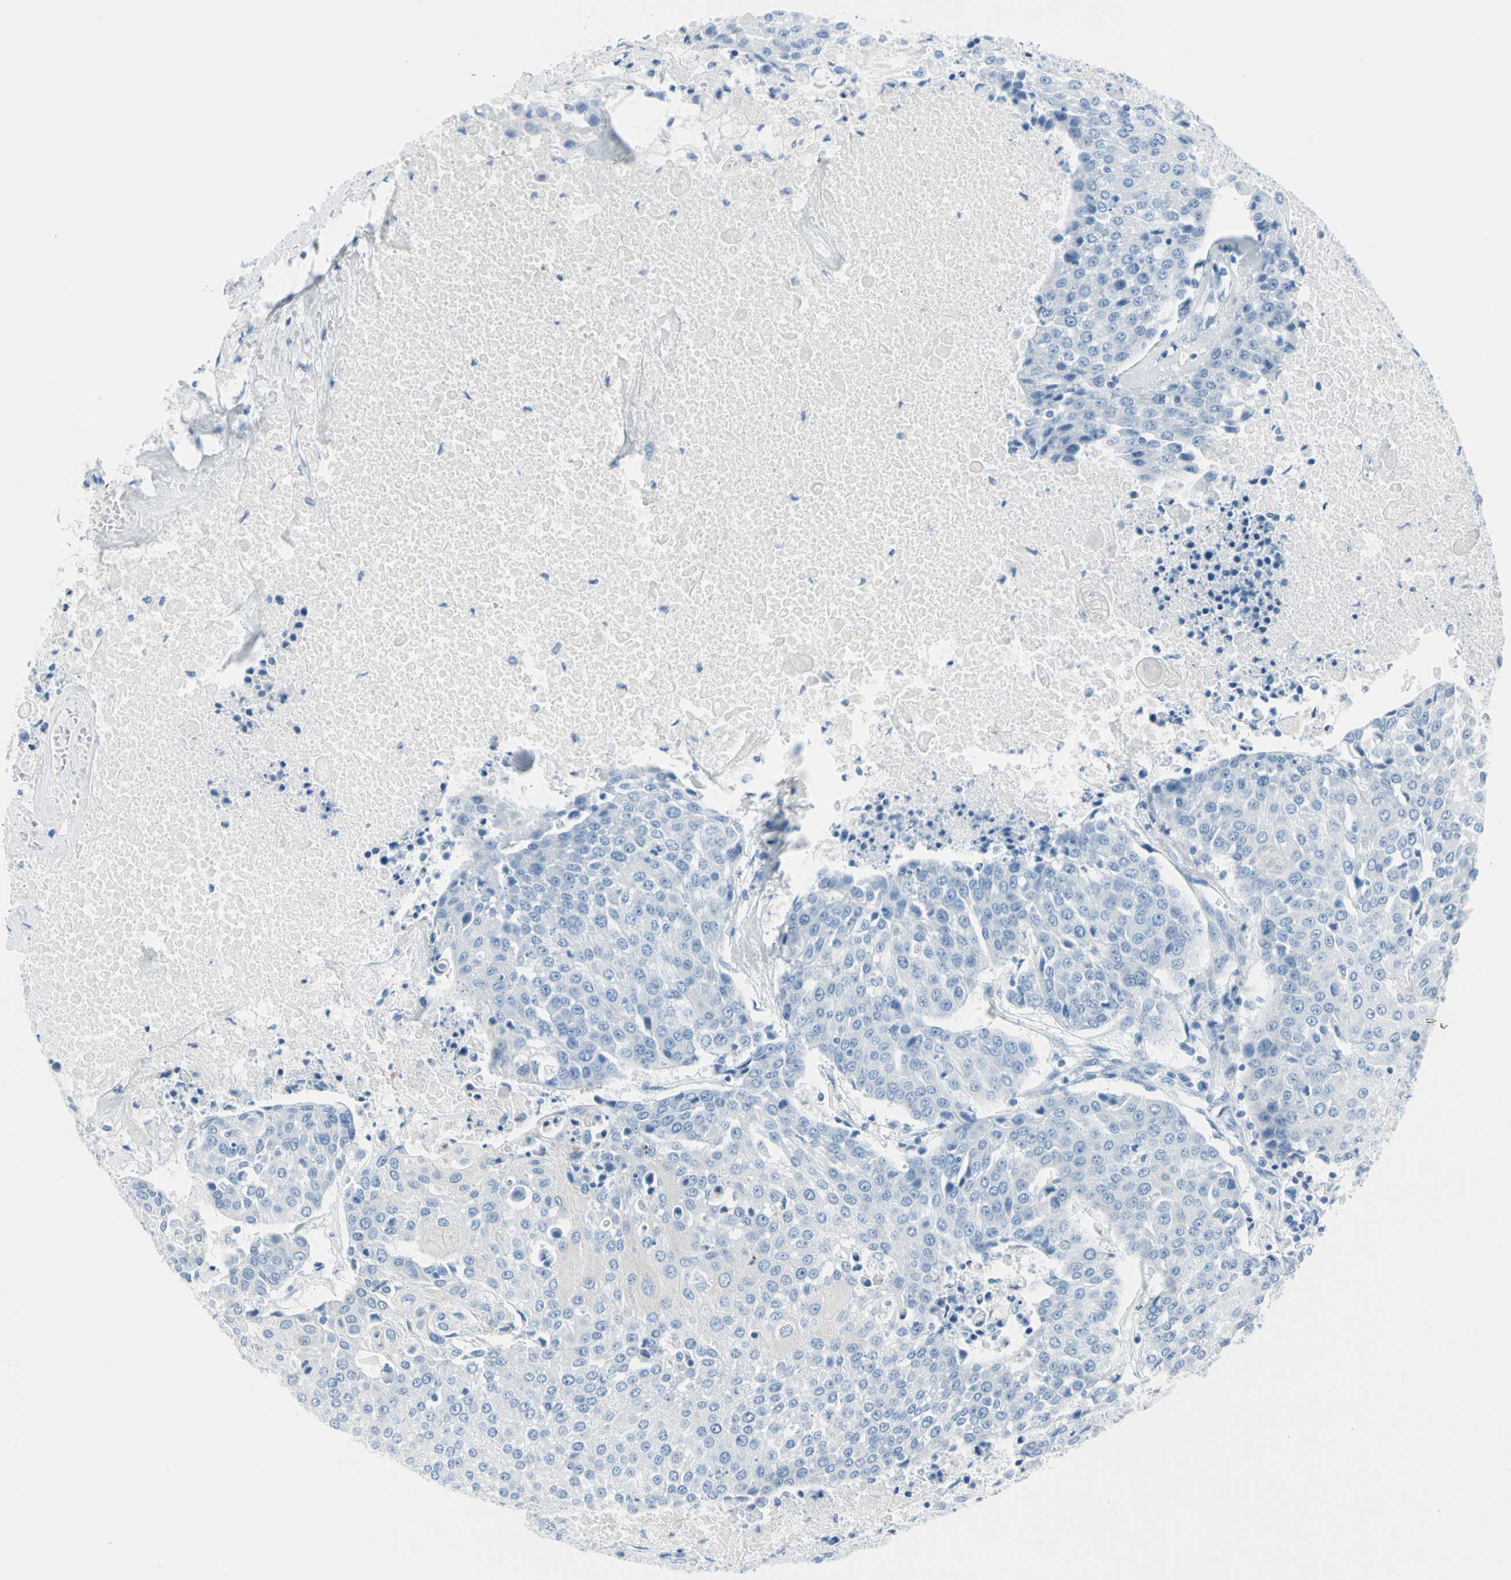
{"staining": {"intensity": "negative", "quantity": "none", "location": "none"}, "tissue": "urothelial cancer", "cell_type": "Tumor cells", "image_type": "cancer", "snomed": [{"axis": "morphology", "description": "Urothelial carcinoma, High grade"}, {"axis": "topography", "description": "Urinary bladder"}], "caption": "Immunohistochemistry (IHC) micrograph of human high-grade urothelial carcinoma stained for a protein (brown), which exhibits no staining in tumor cells. (Stains: DAB (3,3'-diaminobenzidine) immunohistochemistry with hematoxylin counter stain, Microscopy: brightfield microscopy at high magnification).", "gene": "TPO", "patient": {"sex": "female", "age": 85}}